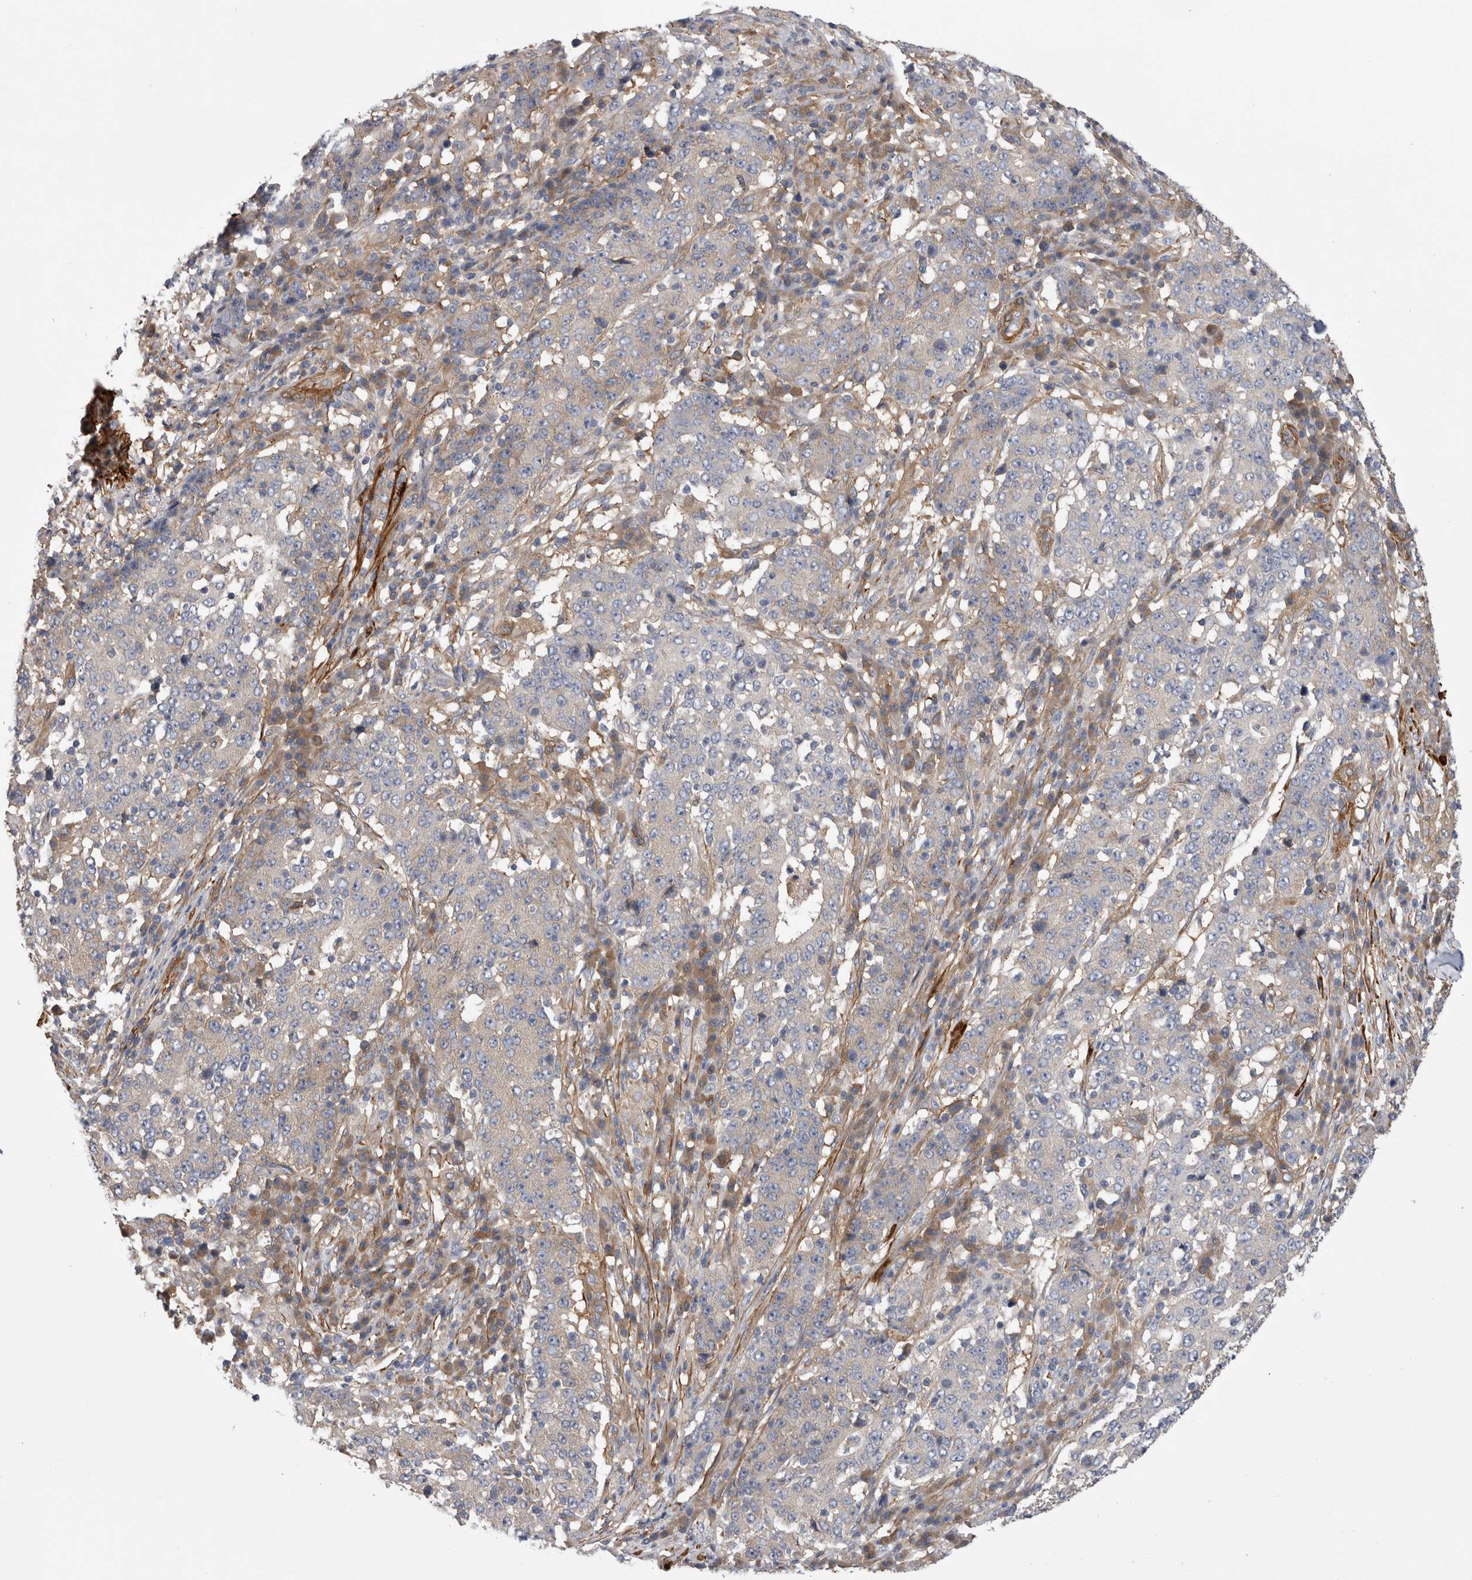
{"staining": {"intensity": "negative", "quantity": "none", "location": "none"}, "tissue": "stomach cancer", "cell_type": "Tumor cells", "image_type": "cancer", "snomed": [{"axis": "morphology", "description": "Adenocarcinoma, NOS"}, {"axis": "topography", "description": "Stomach"}], "caption": "The IHC image has no significant positivity in tumor cells of stomach cancer tissue.", "gene": "EPRS1", "patient": {"sex": "male", "age": 59}}